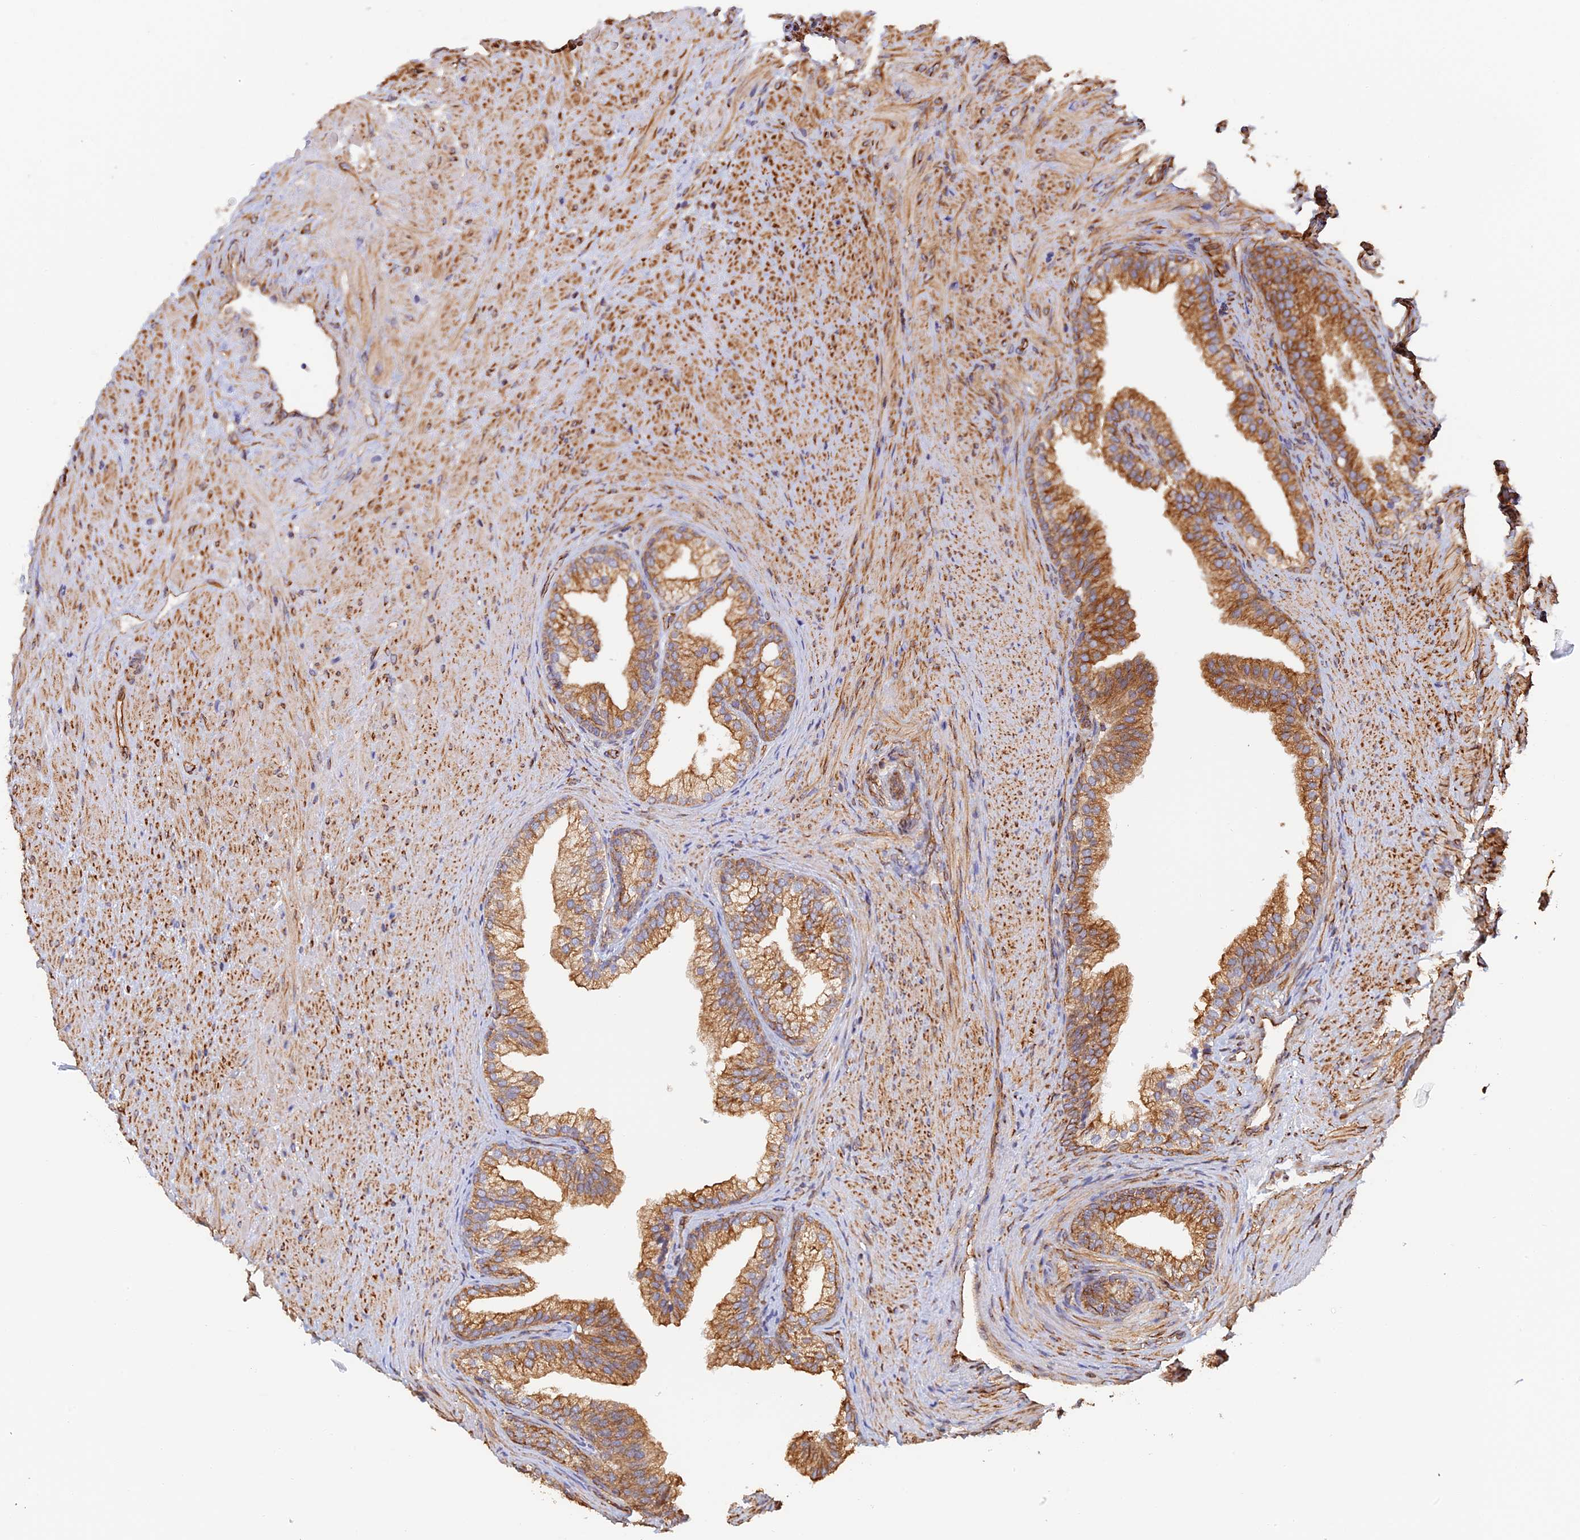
{"staining": {"intensity": "moderate", "quantity": "25%-75%", "location": "cytoplasmic/membranous"}, "tissue": "prostate", "cell_type": "Glandular cells", "image_type": "normal", "snomed": [{"axis": "morphology", "description": "Normal tissue, NOS"}, {"axis": "topography", "description": "Prostate"}], "caption": "About 25%-75% of glandular cells in benign human prostate exhibit moderate cytoplasmic/membranous protein staining as visualized by brown immunohistochemical staining.", "gene": "WBP11", "patient": {"sex": "male", "age": 76}}